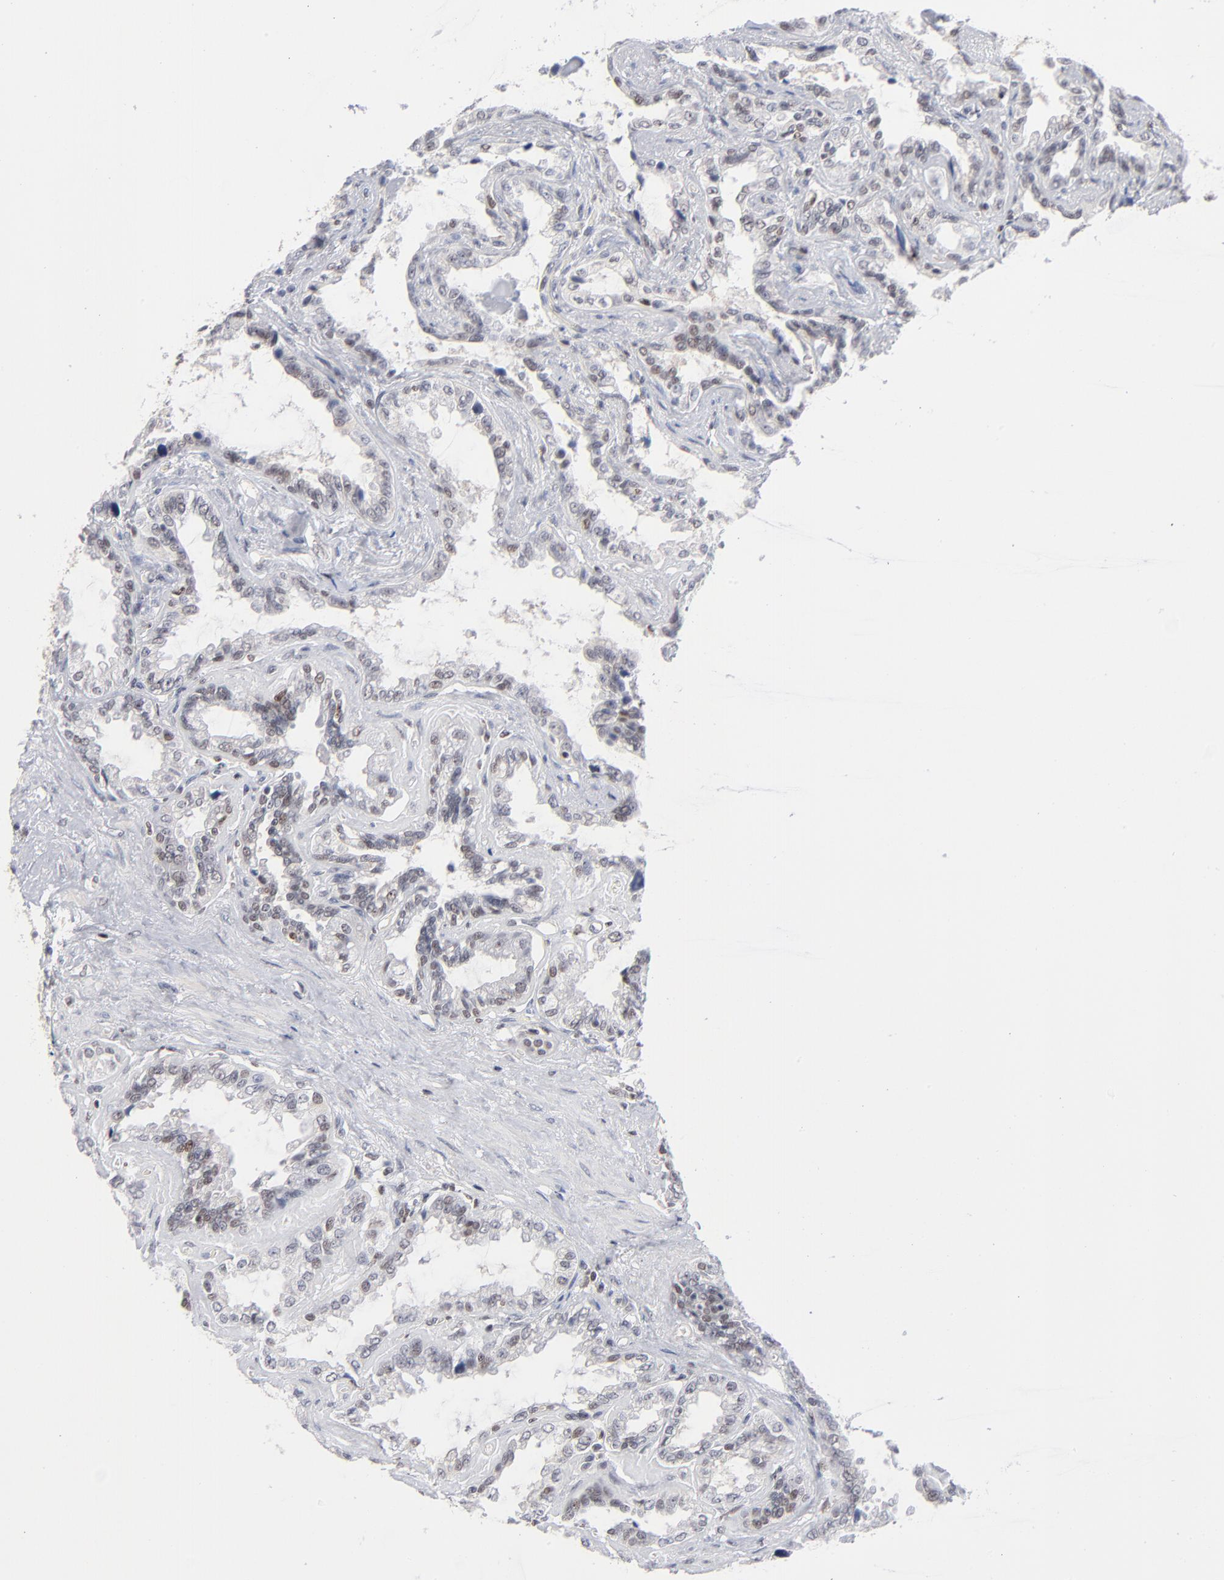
{"staining": {"intensity": "weak", "quantity": "25%-75%", "location": "nuclear"}, "tissue": "seminal vesicle", "cell_type": "Glandular cells", "image_type": "normal", "snomed": [{"axis": "morphology", "description": "Normal tissue, NOS"}, {"axis": "morphology", "description": "Inflammation, NOS"}, {"axis": "topography", "description": "Urinary bladder"}, {"axis": "topography", "description": "Prostate"}, {"axis": "topography", "description": "Seminal veicle"}], "caption": "This is a photomicrograph of immunohistochemistry (IHC) staining of unremarkable seminal vesicle, which shows weak staining in the nuclear of glandular cells.", "gene": "MAX", "patient": {"sex": "male", "age": 82}}